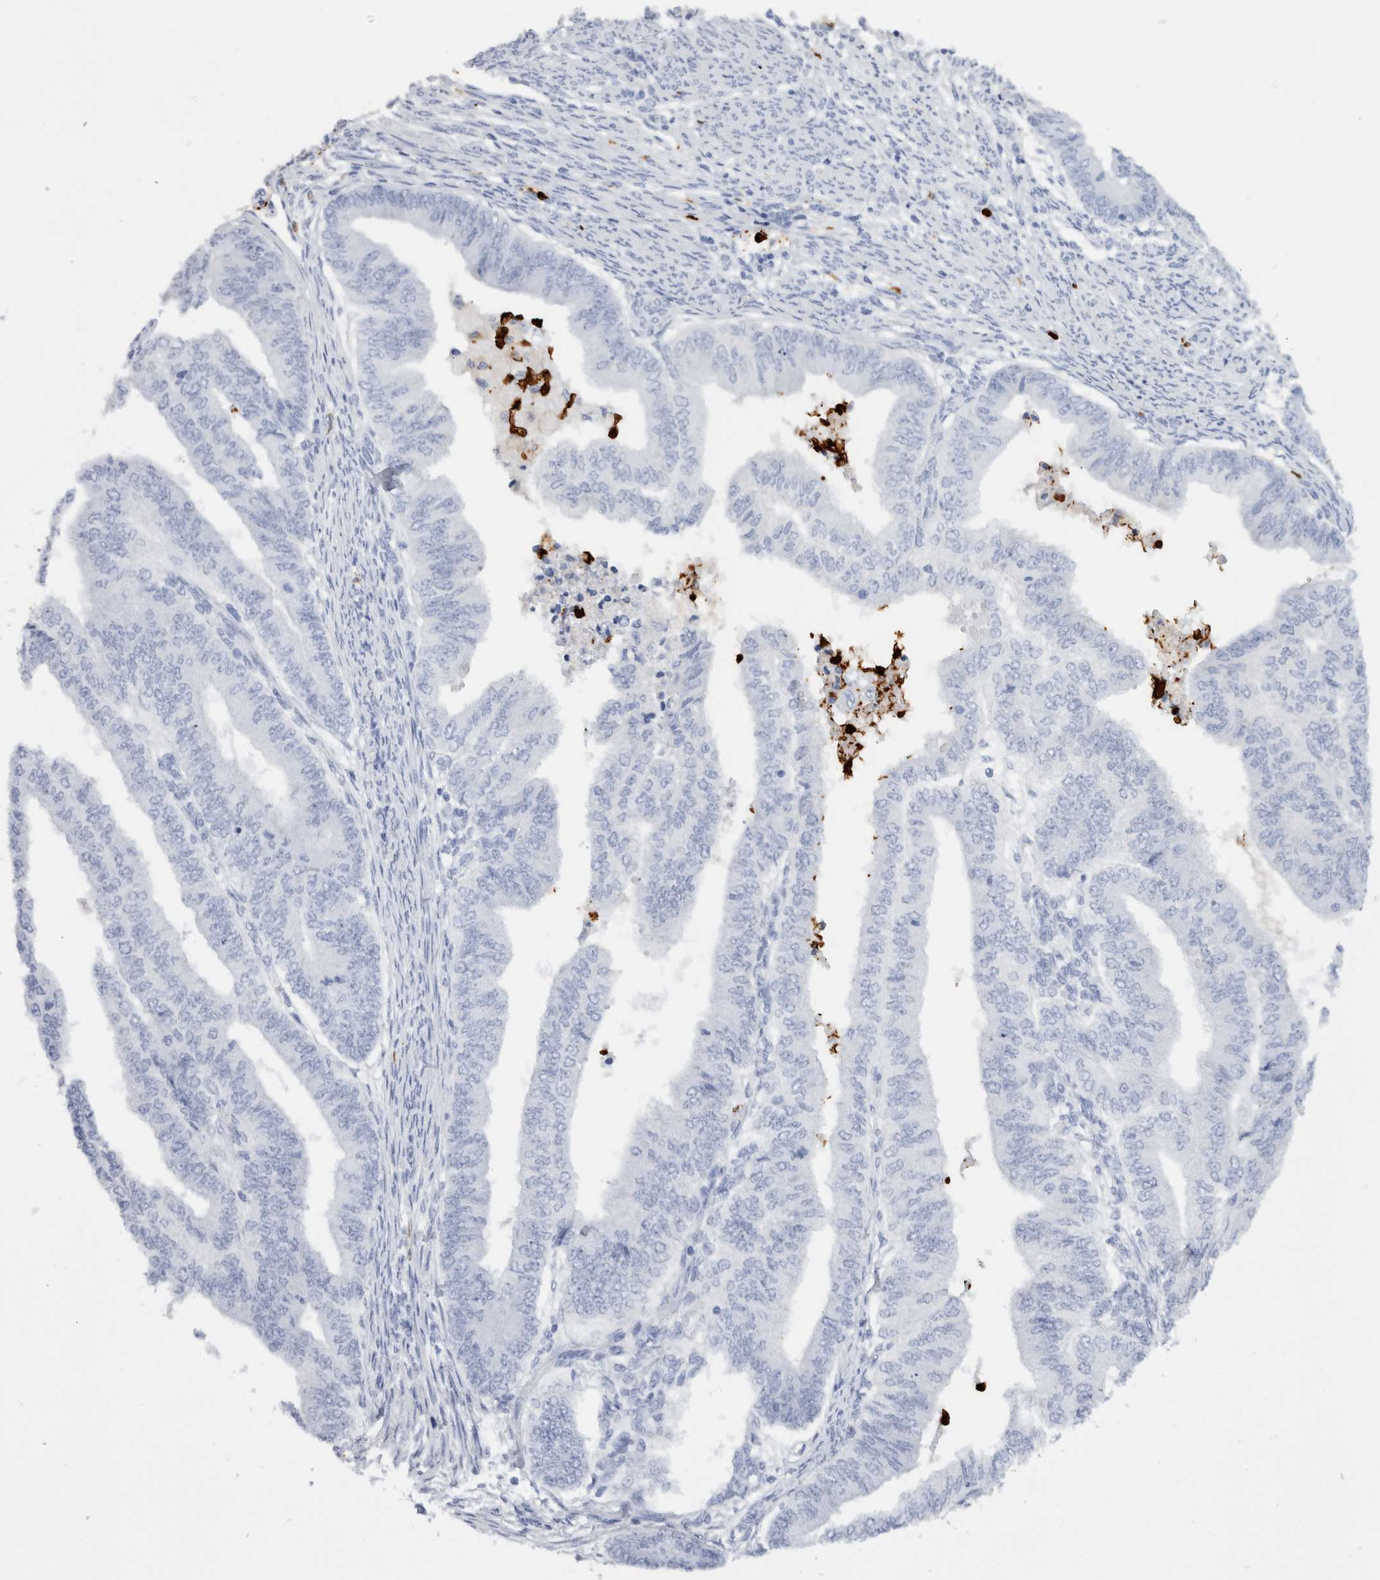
{"staining": {"intensity": "negative", "quantity": "none", "location": "none"}, "tissue": "endometrial cancer", "cell_type": "Tumor cells", "image_type": "cancer", "snomed": [{"axis": "morphology", "description": "Polyp, NOS"}, {"axis": "morphology", "description": "Adenocarcinoma, NOS"}, {"axis": "morphology", "description": "Adenoma, NOS"}, {"axis": "topography", "description": "Endometrium"}], "caption": "Protein analysis of endometrial cancer demonstrates no significant staining in tumor cells.", "gene": "S100A8", "patient": {"sex": "female", "age": 79}}